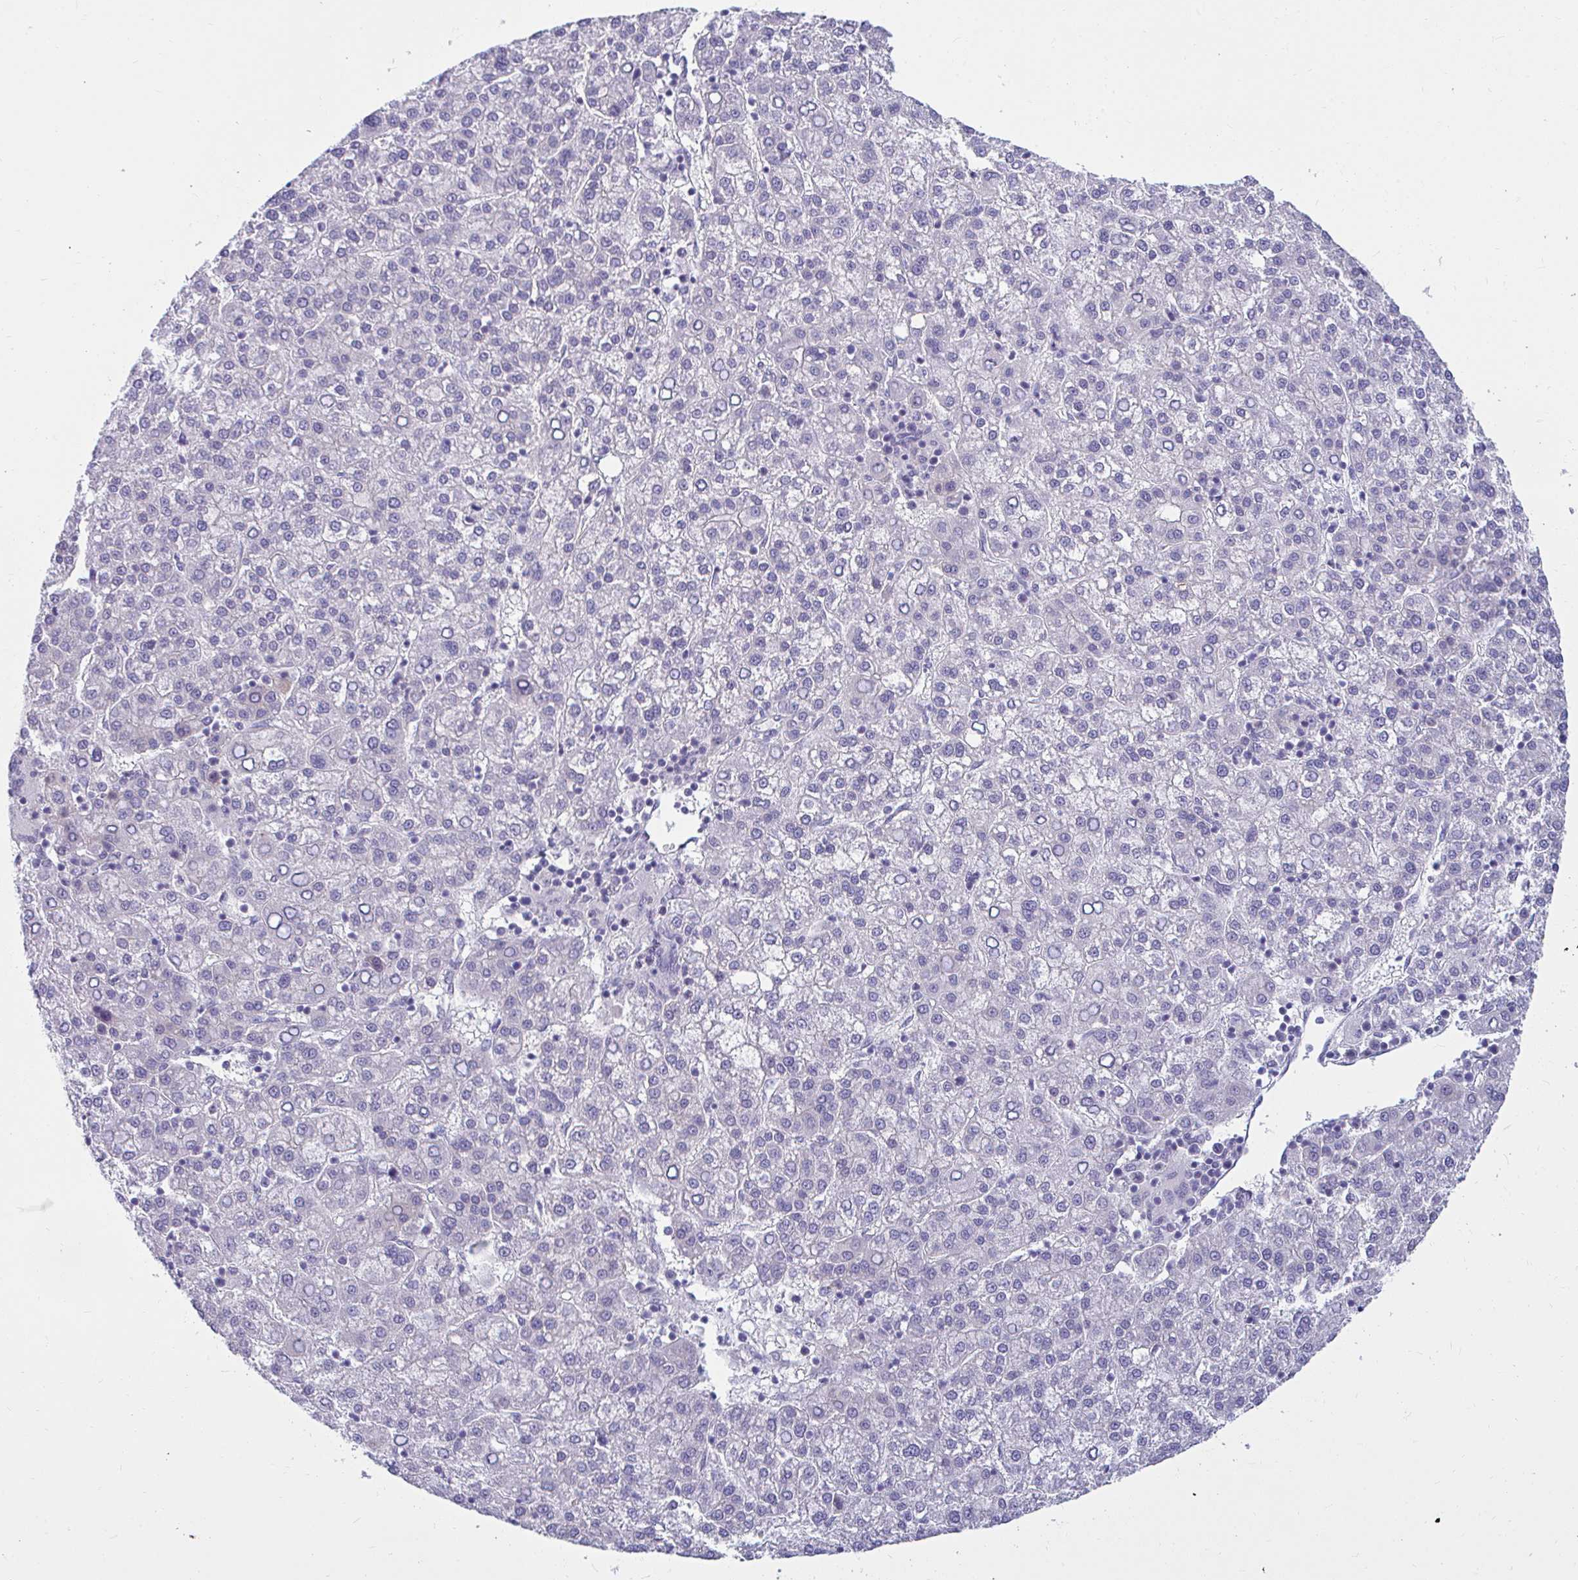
{"staining": {"intensity": "negative", "quantity": "none", "location": "none"}, "tissue": "liver cancer", "cell_type": "Tumor cells", "image_type": "cancer", "snomed": [{"axis": "morphology", "description": "Carcinoma, Hepatocellular, NOS"}, {"axis": "topography", "description": "Liver"}], "caption": "Tumor cells are negative for brown protein staining in liver hepatocellular carcinoma.", "gene": "CSE1L", "patient": {"sex": "female", "age": 58}}